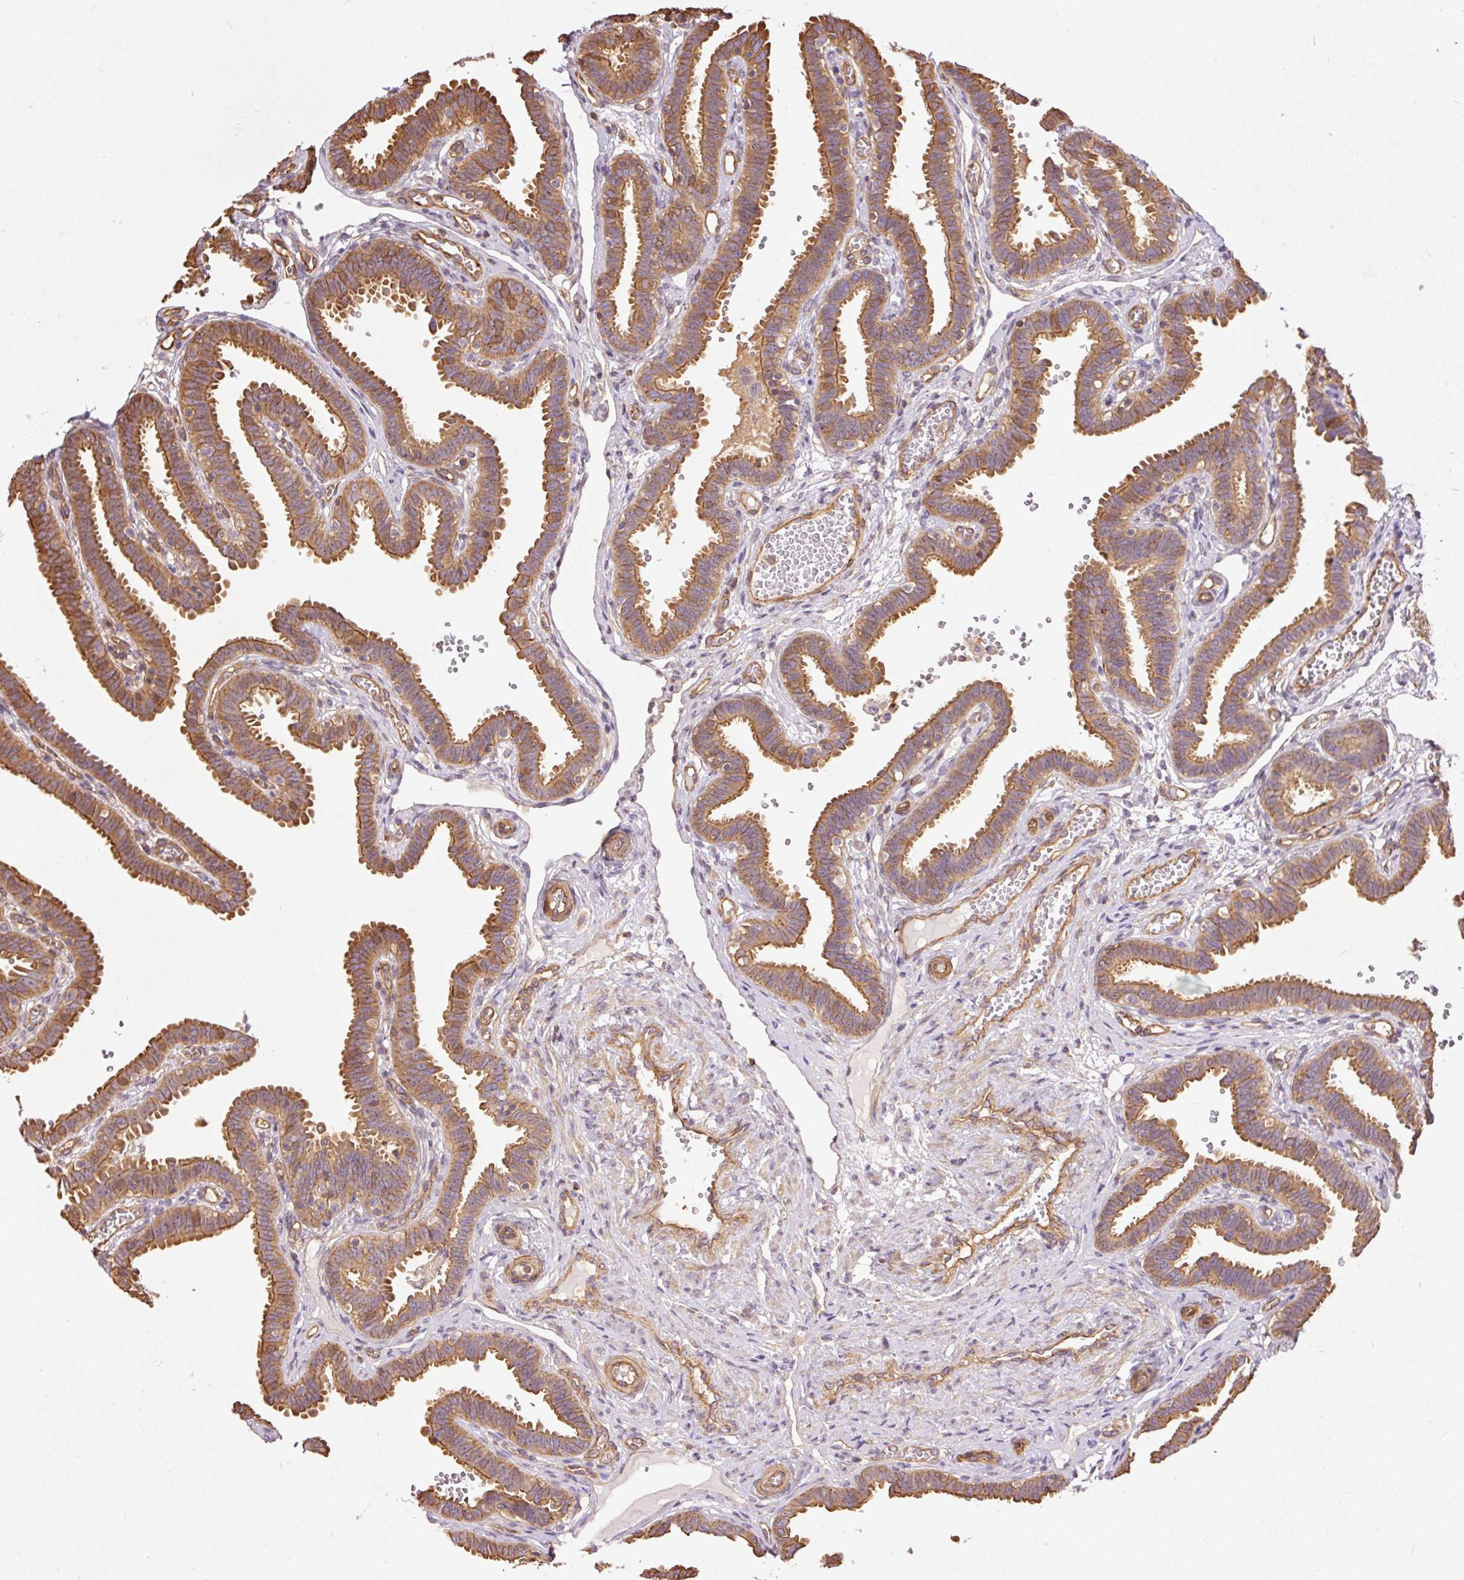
{"staining": {"intensity": "moderate", "quantity": ">75%", "location": "cytoplasmic/membranous"}, "tissue": "fallopian tube", "cell_type": "Glandular cells", "image_type": "normal", "snomed": [{"axis": "morphology", "description": "Normal tissue, NOS"}, {"axis": "topography", "description": "Fallopian tube"}], "caption": "Protein expression analysis of normal fallopian tube shows moderate cytoplasmic/membranous staining in approximately >75% of glandular cells. Immunohistochemistry (ihc) stains the protein of interest in brown and the nuclei are stained blue.", "gene": "PPP1R1B", "patient": {"sex": "female", "age": 37}}